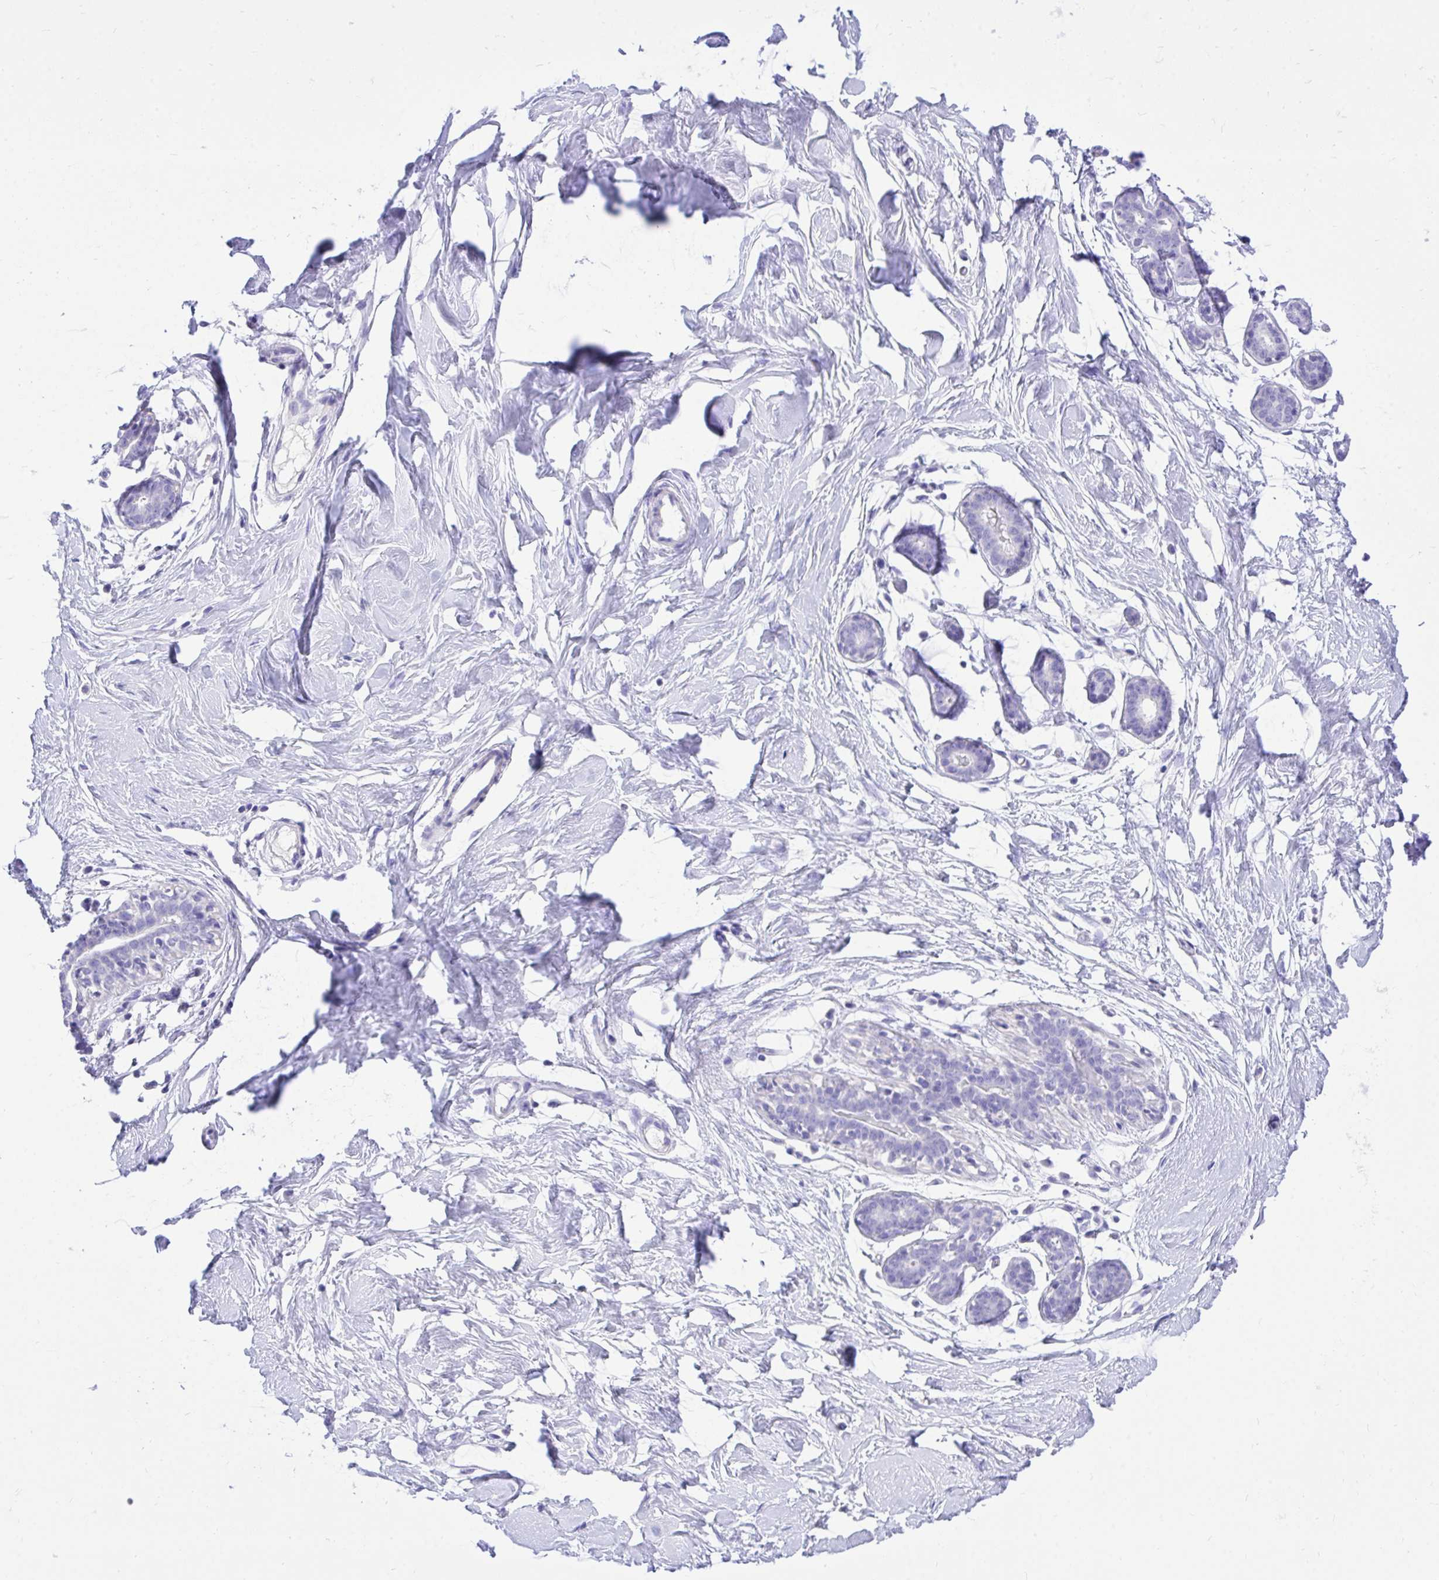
{"staining": {"intensity": "negative", "quantity": "none", "location": "none"}, "tissue": "breast", "cell_type": "Adipocytes", "image_type": "normal", "snomed": [{"axis": "morphology", "description": "Normal tissue, NOS"}, {"axis": "topography", "description": "Breast"}], "caption": "Immunohistochemistry (IHC) histopathology image of normal breast: breast stained with DAB (3,3'-diaminobenzidine) exhibits no significant protein staining in adipocytes.", "gene": "MON1A", "patient": {"sex": "female", "age": 27}}